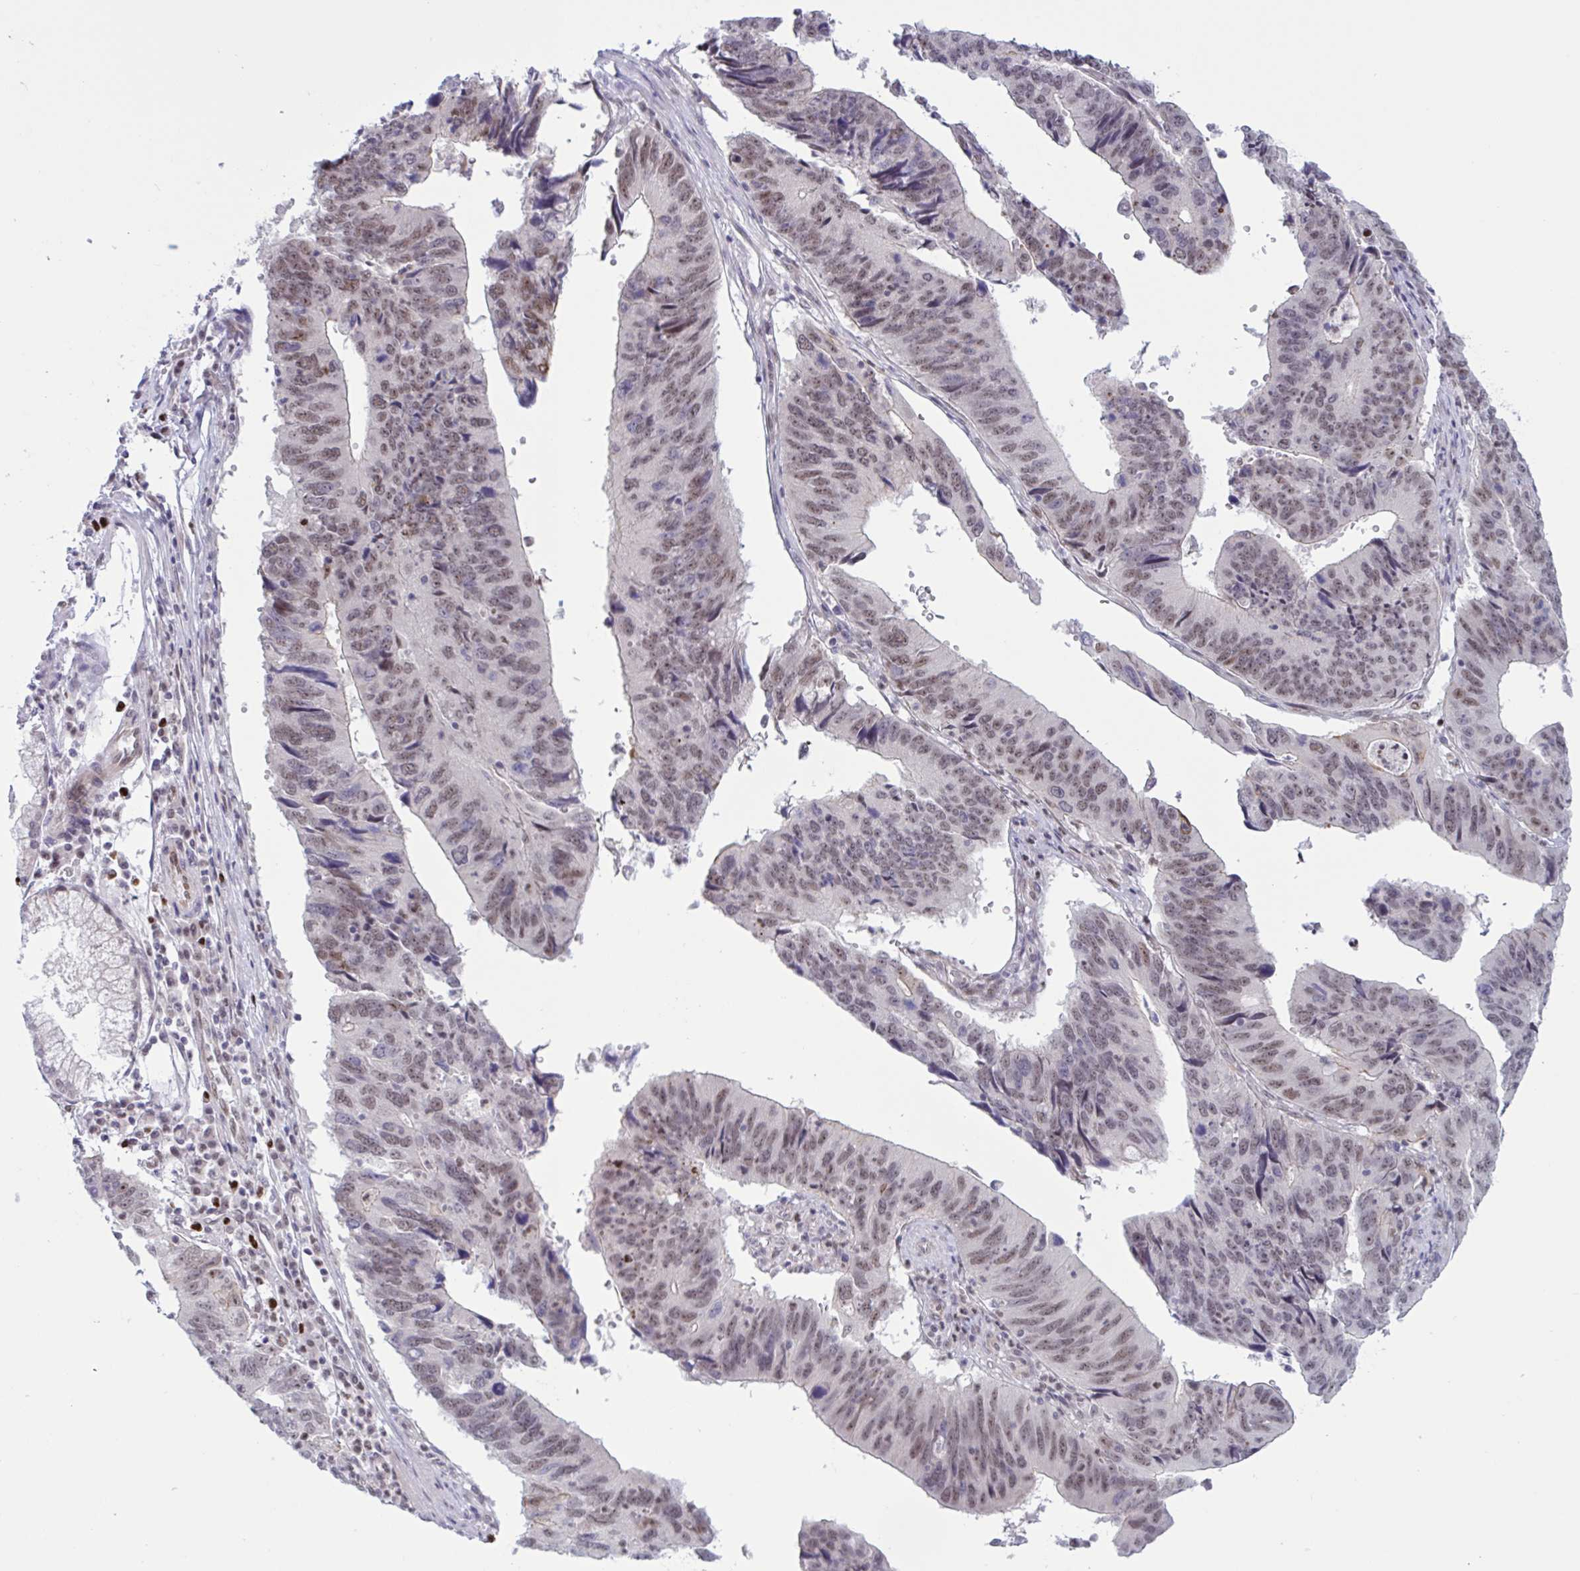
{"staining": {"intensity": "moderate", "quantity": "25%-75%", "location": "nuclear"}, "tissue": "stomach cancer", "cell_type": "Tumor cells", "image_type": "cancer", "snomed": [{"axis": "morphology", "description": "Adenocarcinoma, NOS"}, {"axis": "topography", "description": "Stomach"}], "caption": "Stomach cancer stained for a protein (brown) displays moderate nuclear positive expression in about 25%-75% of tumor cells.", "gene": "PRMT6", "patient": {"sex": "male", "age": 59}}